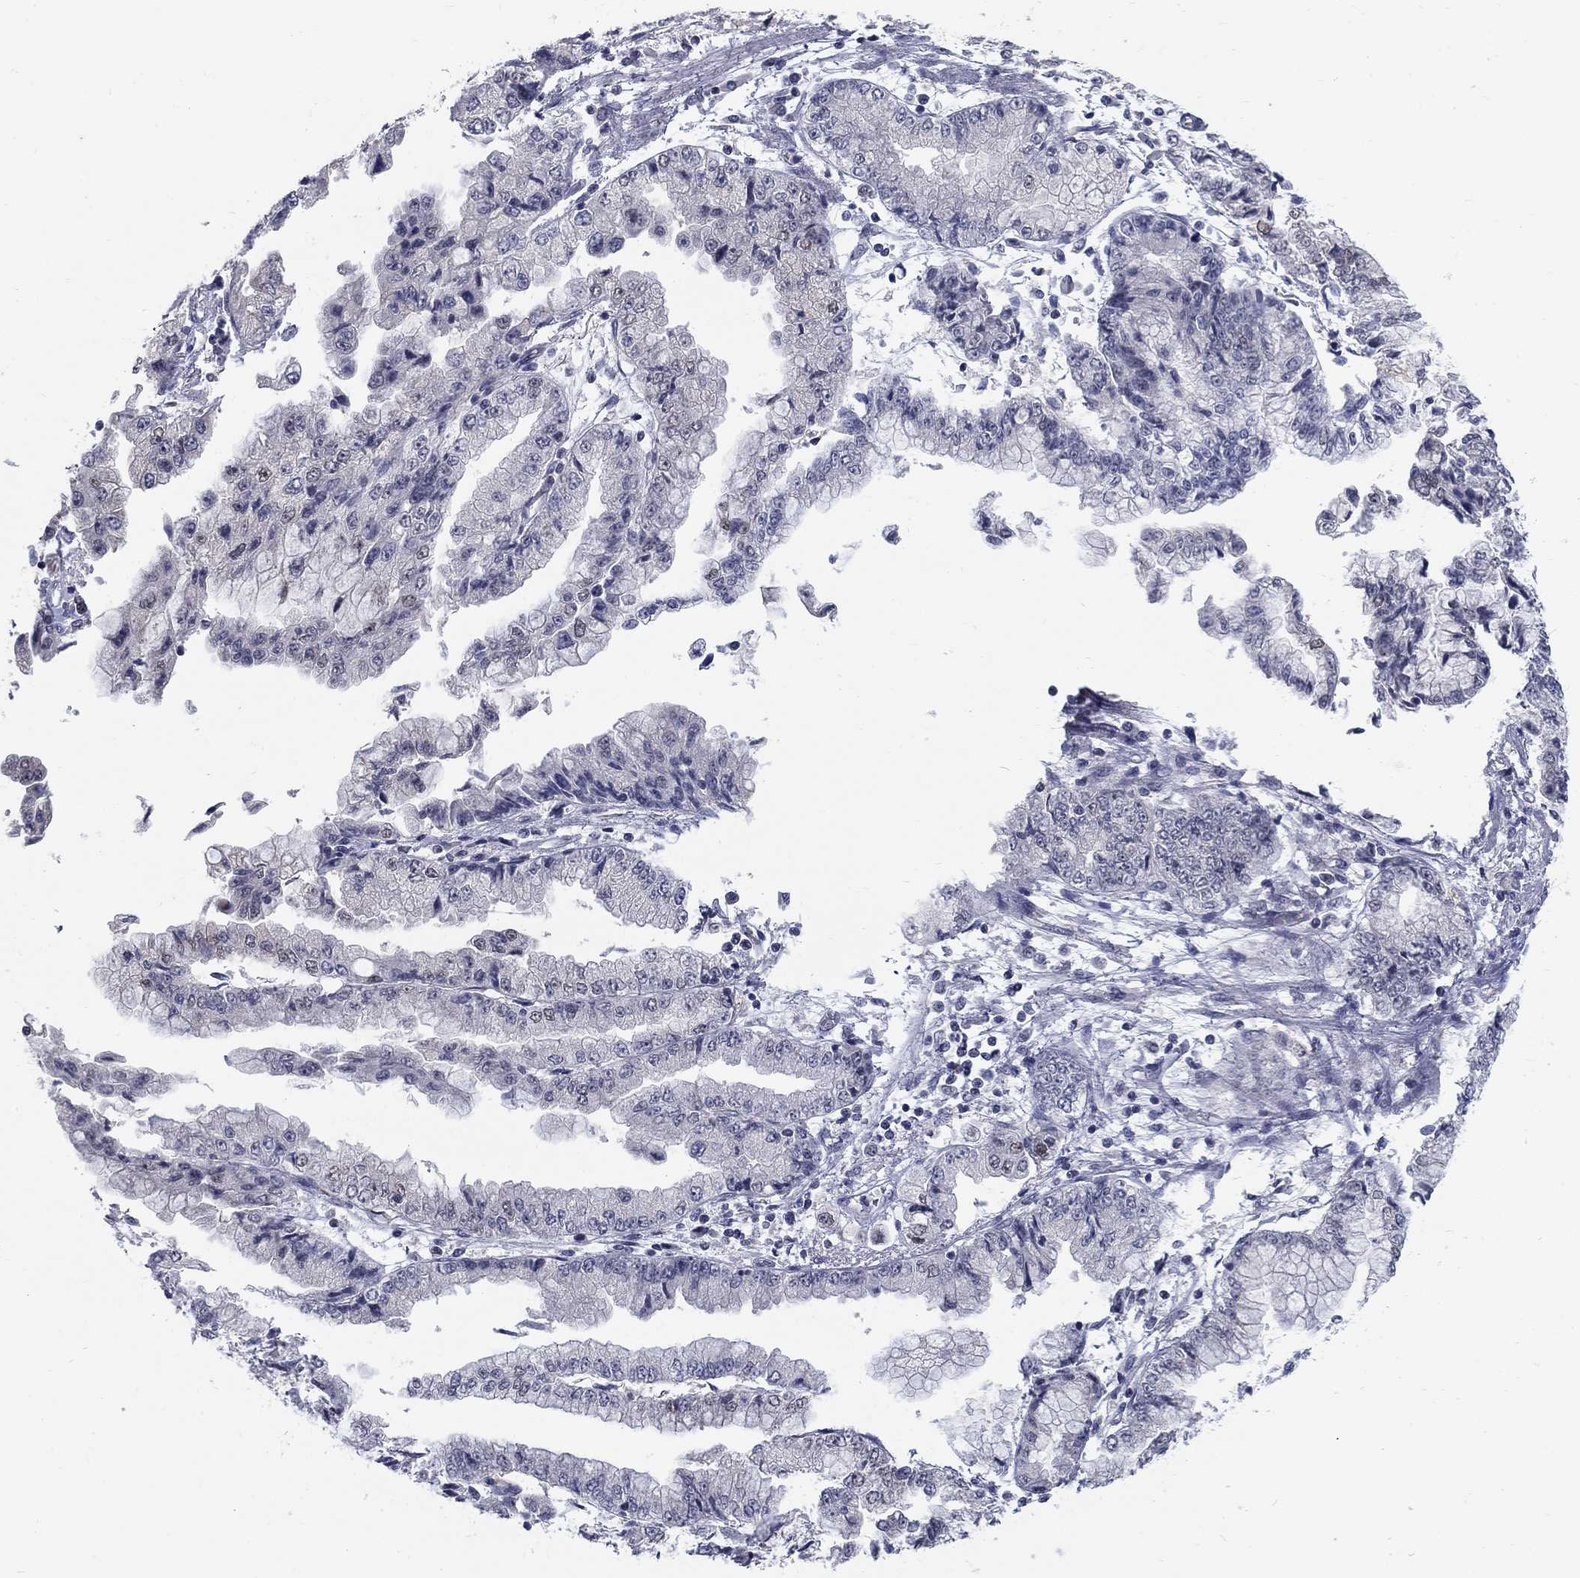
{"staining": {"intensity": "negative", "quantity": "none", "location": "none"}, "tissue": "stomach cancer", "cell_type": "Tumor cells", "image_type": "cancer", "snomed": [{"axis": "morphology", "description": "Adenocarcinoma, NOS"}, {"axis": "topography", "description": "Stomach, upper"}], "caption": "A histopathology image of human adenocarcinoma (stomach) is negative for staining in tumor cells.", "gene": "GCFC2", "patient": {"sex": "female", "age": 74}}